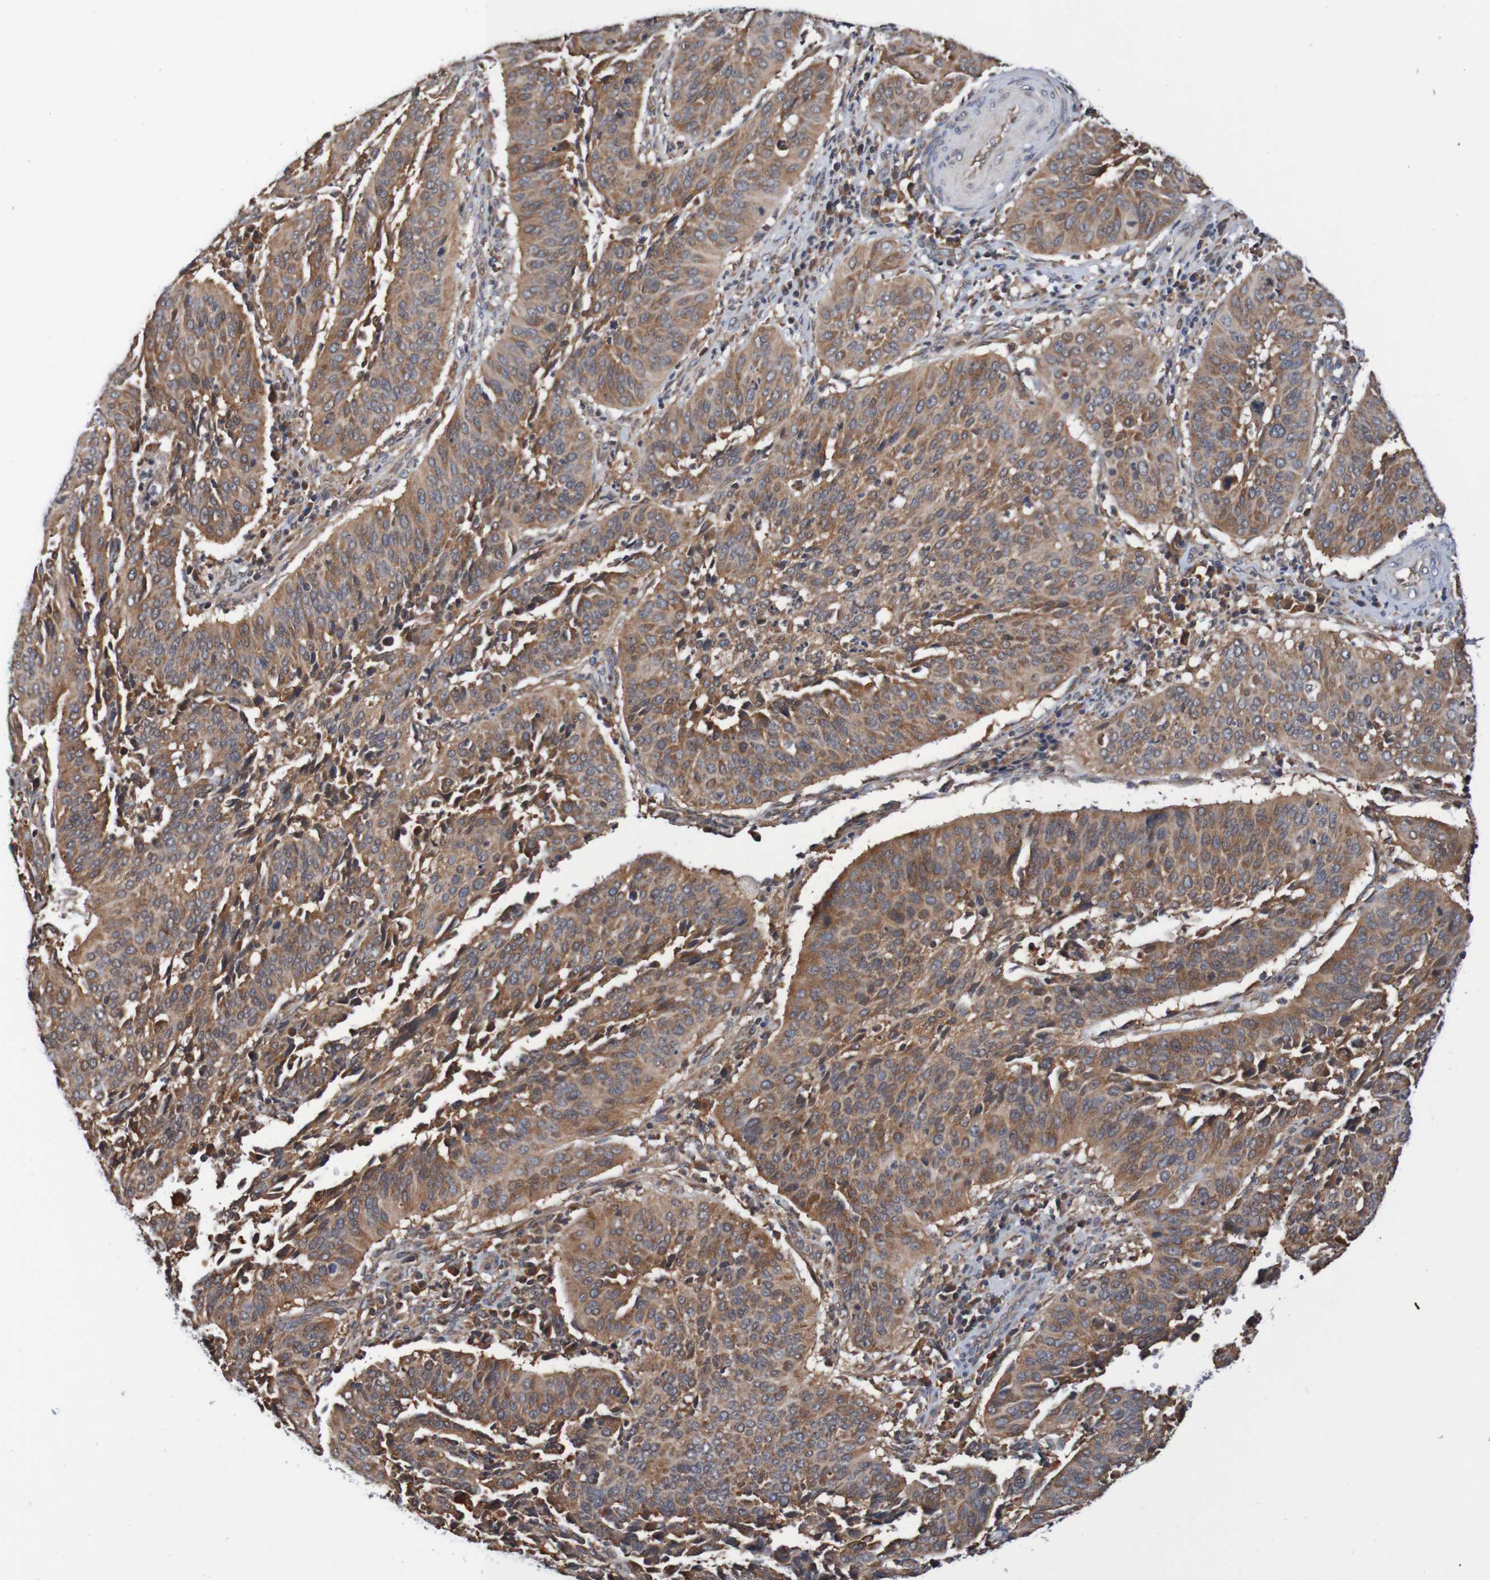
{"staining": {"intensity": "moderate", "quantity": ">75%", "location": "cytoplasmic/membranous"}, "tissue": "cervical cancer", "cell_type": "Tumor cells", "image_type": "cancer", "snomed": [{"axis": "morphology", "description": "Normal tissue, NOS"}, {"axis": "morphology", "description": "Squamous cell carcinoma, NOS"}, {"axis": "topography", "description": "Cervix"}], "caption": "High-power microscopy captured an immunohistochemistry micrograph of cervical squamous cell carcinoma, revealing moderate cytoplasmic/membranous staining in about >75% of tumor cells.", "gene": "AXIN1", "patient": {"sex": "female", "age": 39}}